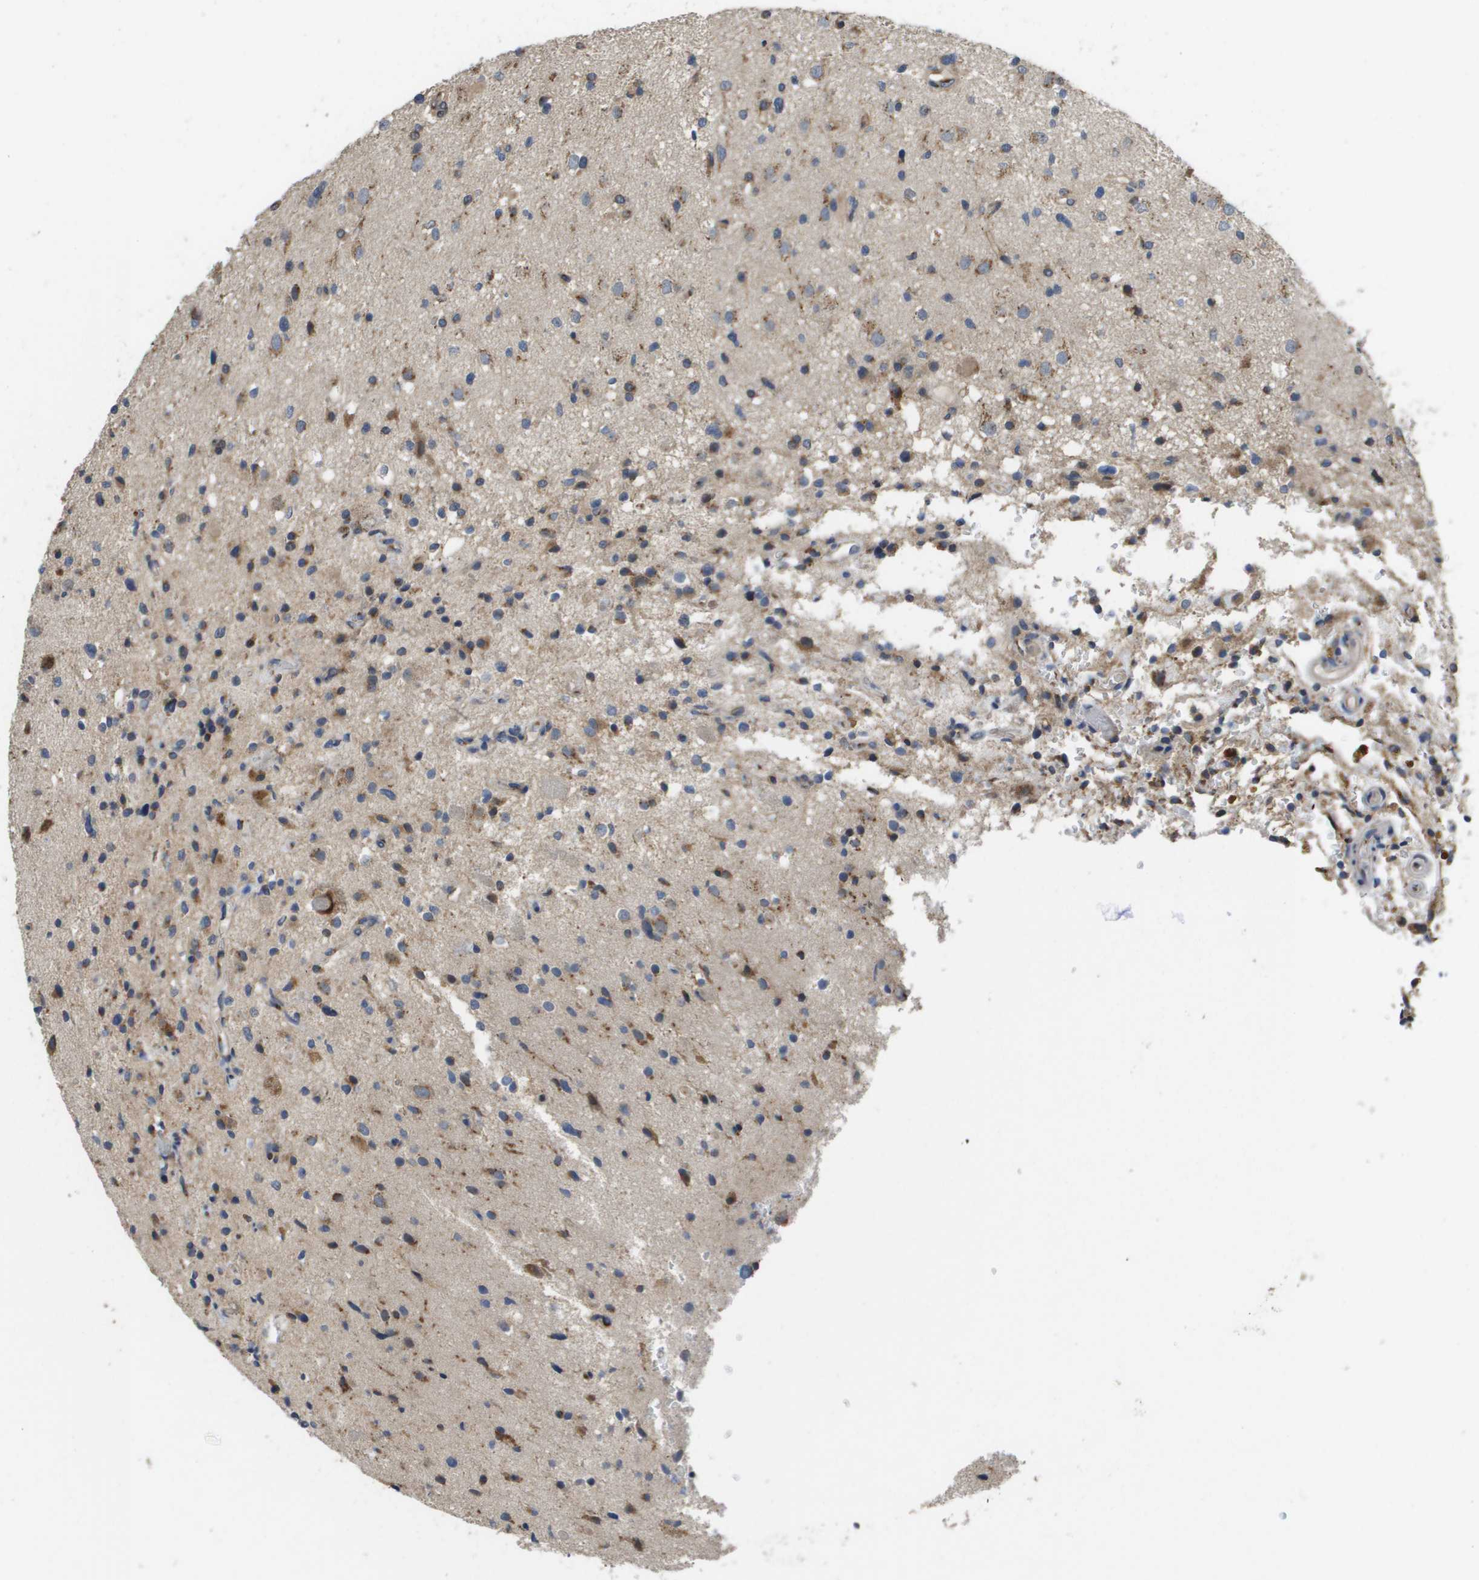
{"staining": {"intensity": "moderate", "quantity": "25%-75%", "location": "cytoplasmic/membranous"}, "tissue": "glioma", "cell_type": "Tumor cells", "image_type": "cancer", "snomed": [{"axis": "morphology", "description": "Glioma, malignant, High grade"}, {"axis": "topography", "description": "Brain"}], "caption": "Moderate cytoplasmic/membranous positivity is identified in about 25%-75% of tumor cells in malignant glioma (high-grade).", "gene": "PCK1", "patient": {"sex": "male", "age": 33}}